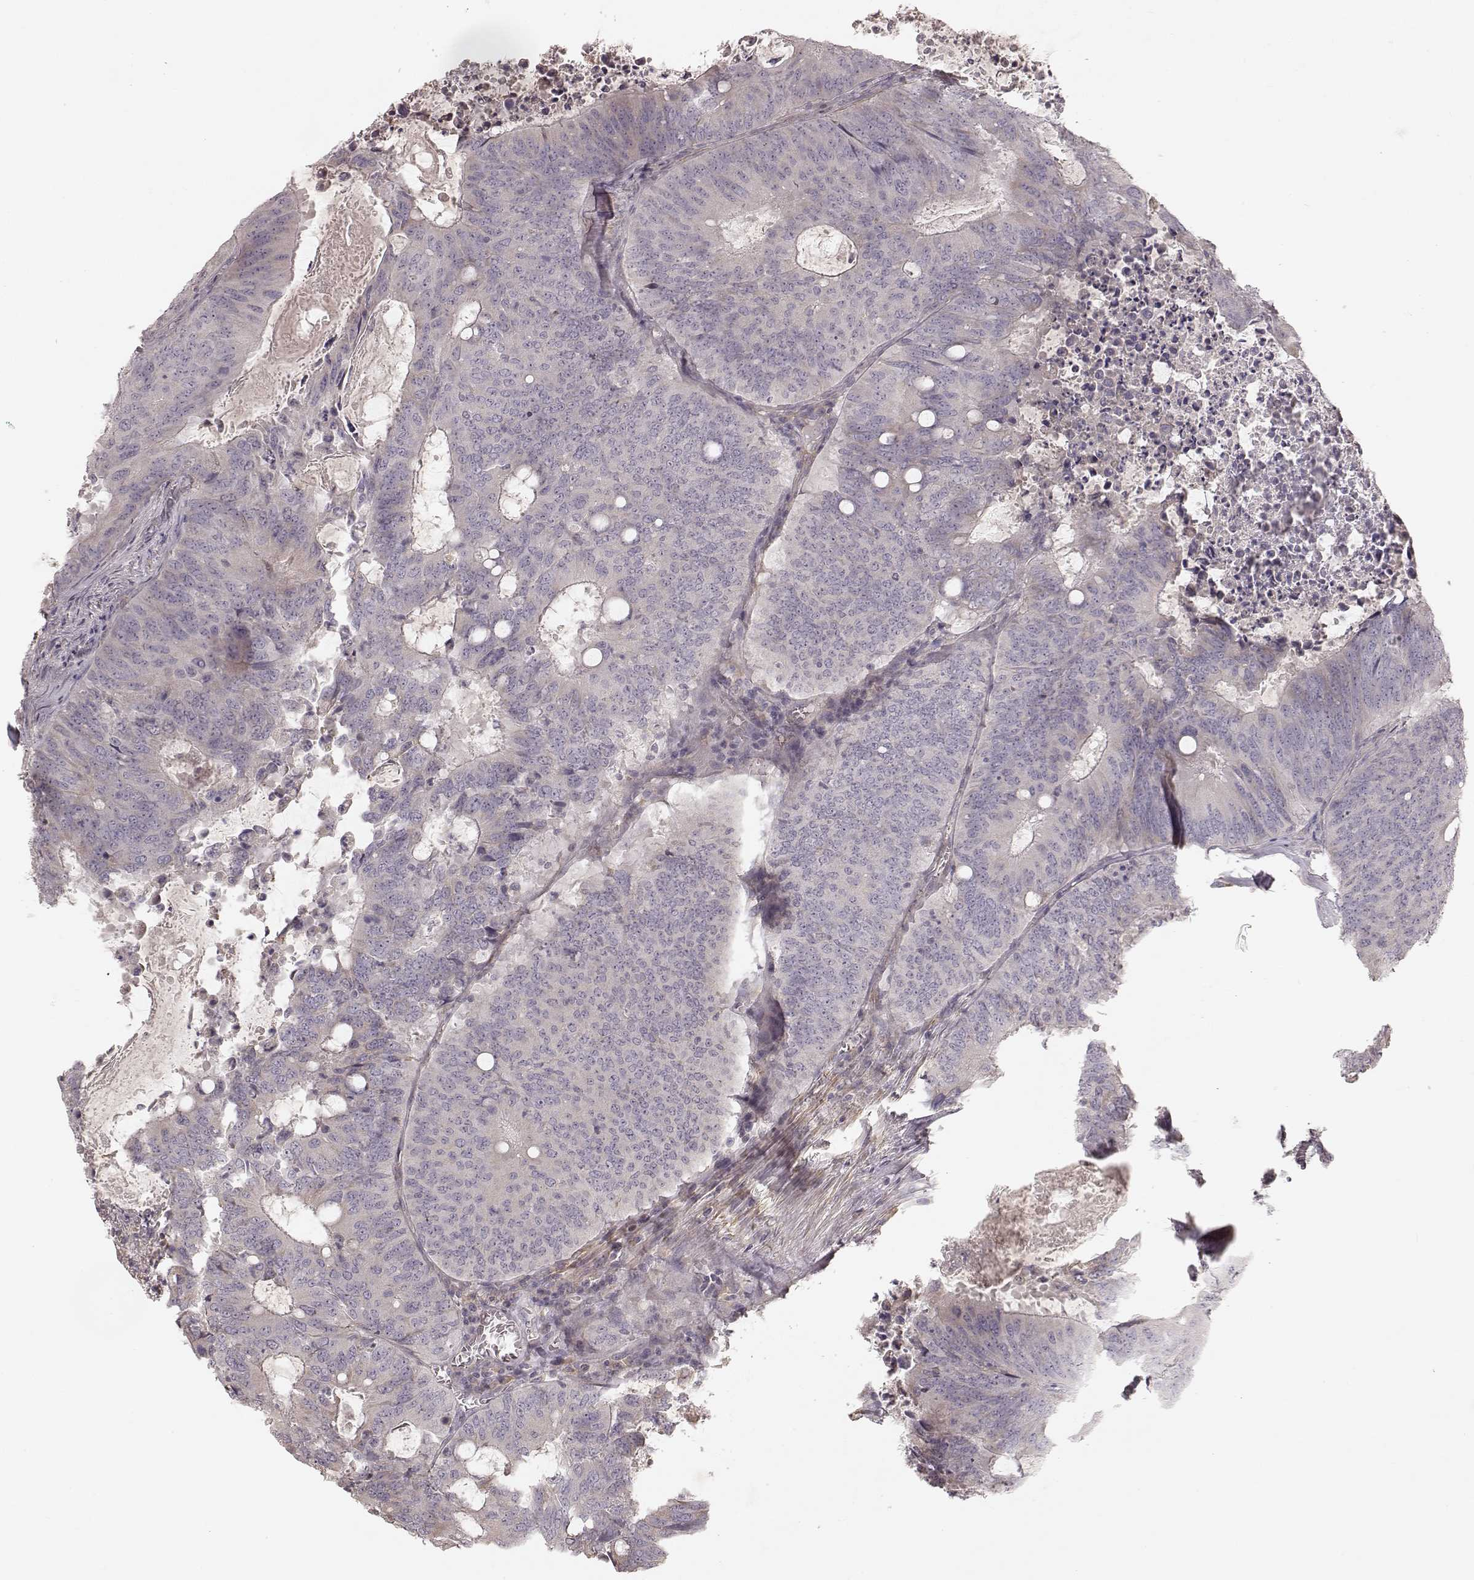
{"staining": {"intensity": "negative", "quantity": "none", "location": "none"}, "tissue": "colorectal cancer", "cell_type": "Tumor cells", "image_type": "cancer", "snomed": [{"axis": "morphology", "description": "Adenocarcinoma, NOS"}, {"axis": "topography", "description": "Colon"}], "caption": "There is no significant staining in tumor cells of colorectal cancer (adenocarcinoma). Brightfield microscopy of immunohistochemistry (IHC) stained with DAB (3,3'-diaminobenzidine) (brown) and hematoxylin (blue), captured at high magnification.", "gene": "KCNJ9", "patient": {"sex": "male", "age": 67}}